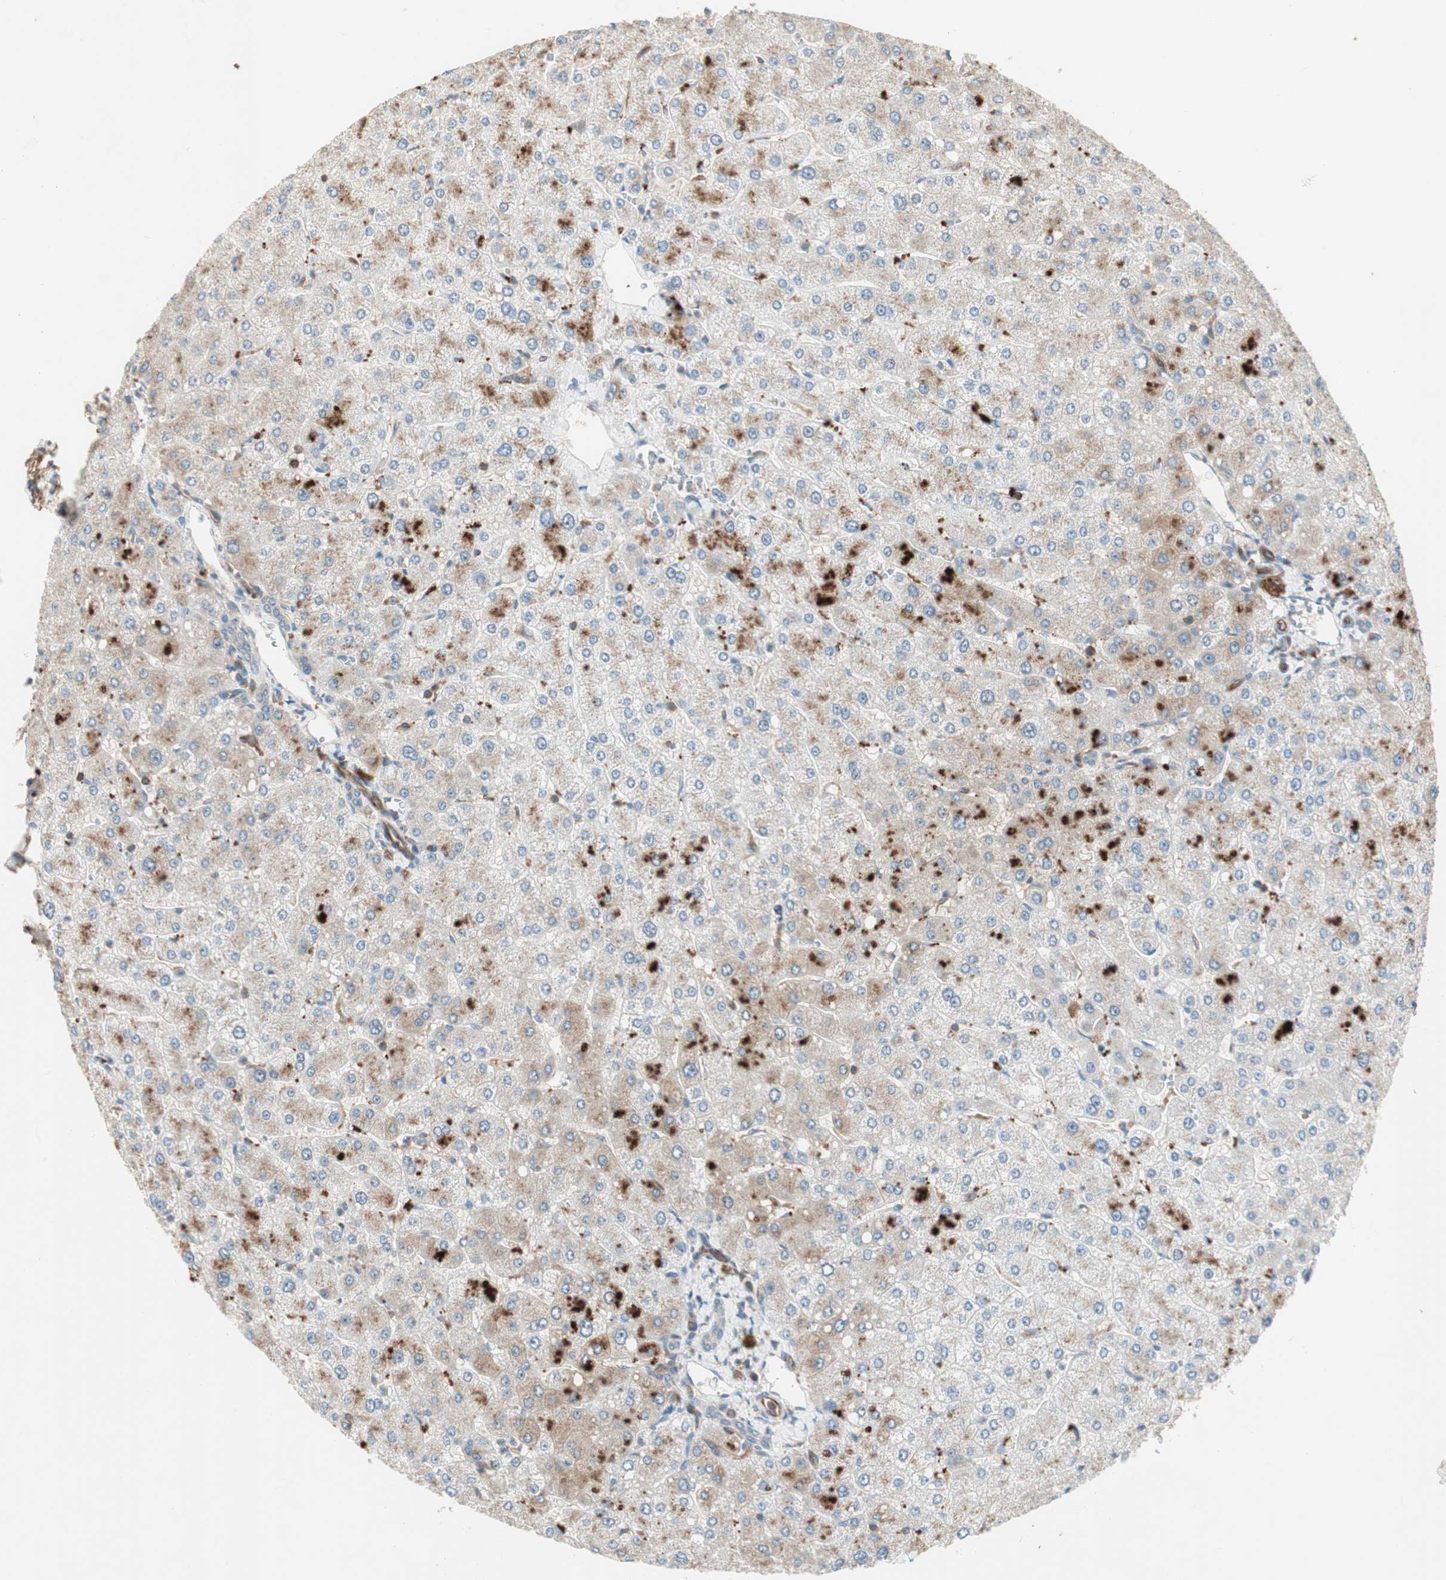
{"staining": {"intensity": "weak", "quantity": ">75%", "location": "cytoplasmic/membranous"}, "tissue": "liver", "cell_type": "Cholangiocytes", "image_type": "normal", "snomed": [{"axis": "morphology", "description": "Normal tissue, NOS"}, {"axis": "topography", "description": "Liver"}], "caption": "Protein expression by IHC reveals weak cytoplasmic/membranous positivity in about >75% of cholangiocytes in unremarkable liver. (DAB (3,3'-diaminobenzidine) IHC with brightfield microscopy, high magnification).", "gene": "CHADL", "patient": {"sex": "male", "age": 55}}